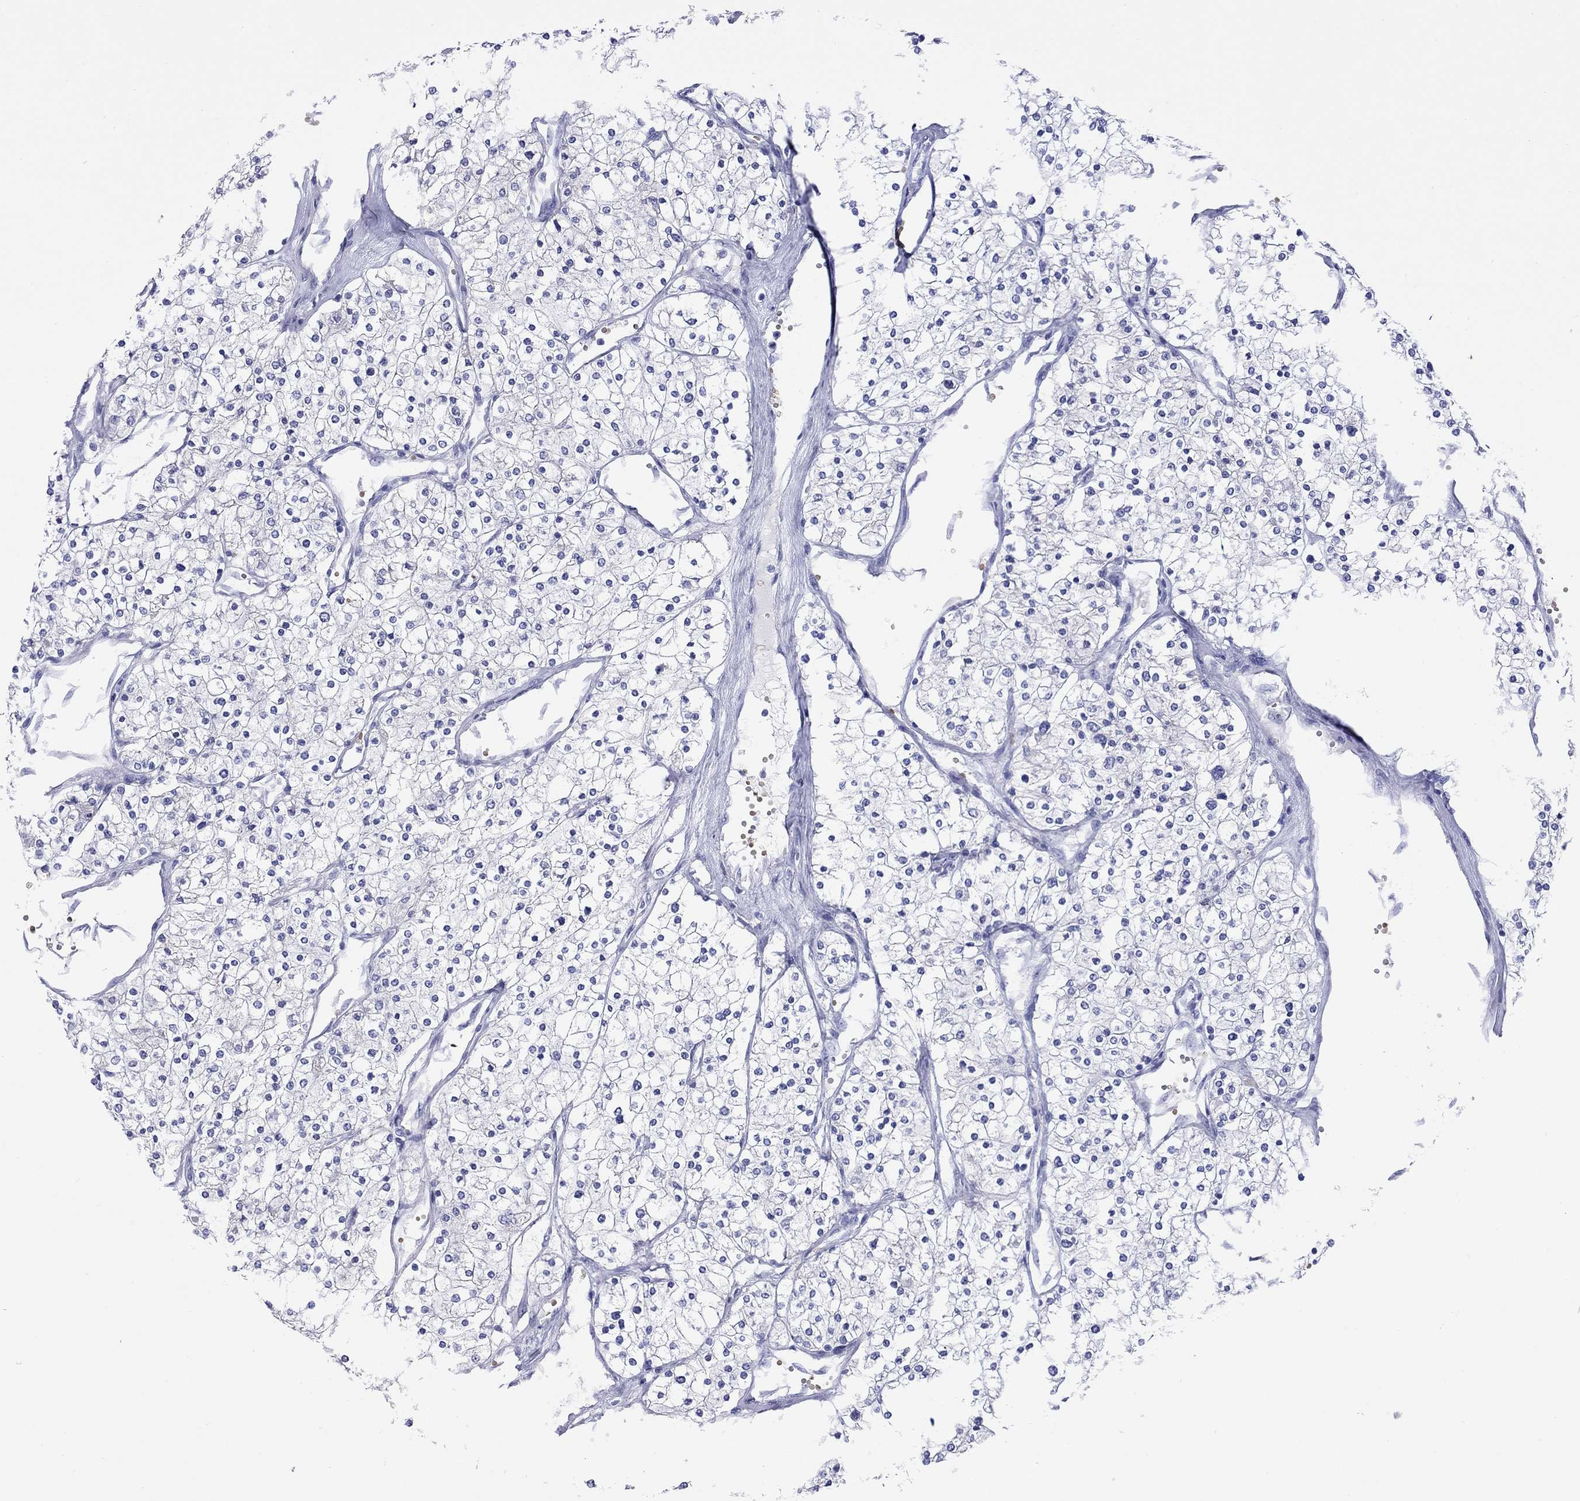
{"staining": {"intensity": "negative", "quantity": "none", "location": "none"}, "tissue": "renal cancer", "cell_type": "Tumor cells", "image_type": "cancer", "snomed": [{"axis": "morphology", "description": "Adenocarcinoma, NOS"}, {"axis": "topography", "description": "Kidney"}], "caption": "Renal cancer stained for a protein using immunohistochemistry (IHC) shows no positivity tumor cells.", "gene": "PTPRN", "patient": {"sex": "male", "age": 80}}